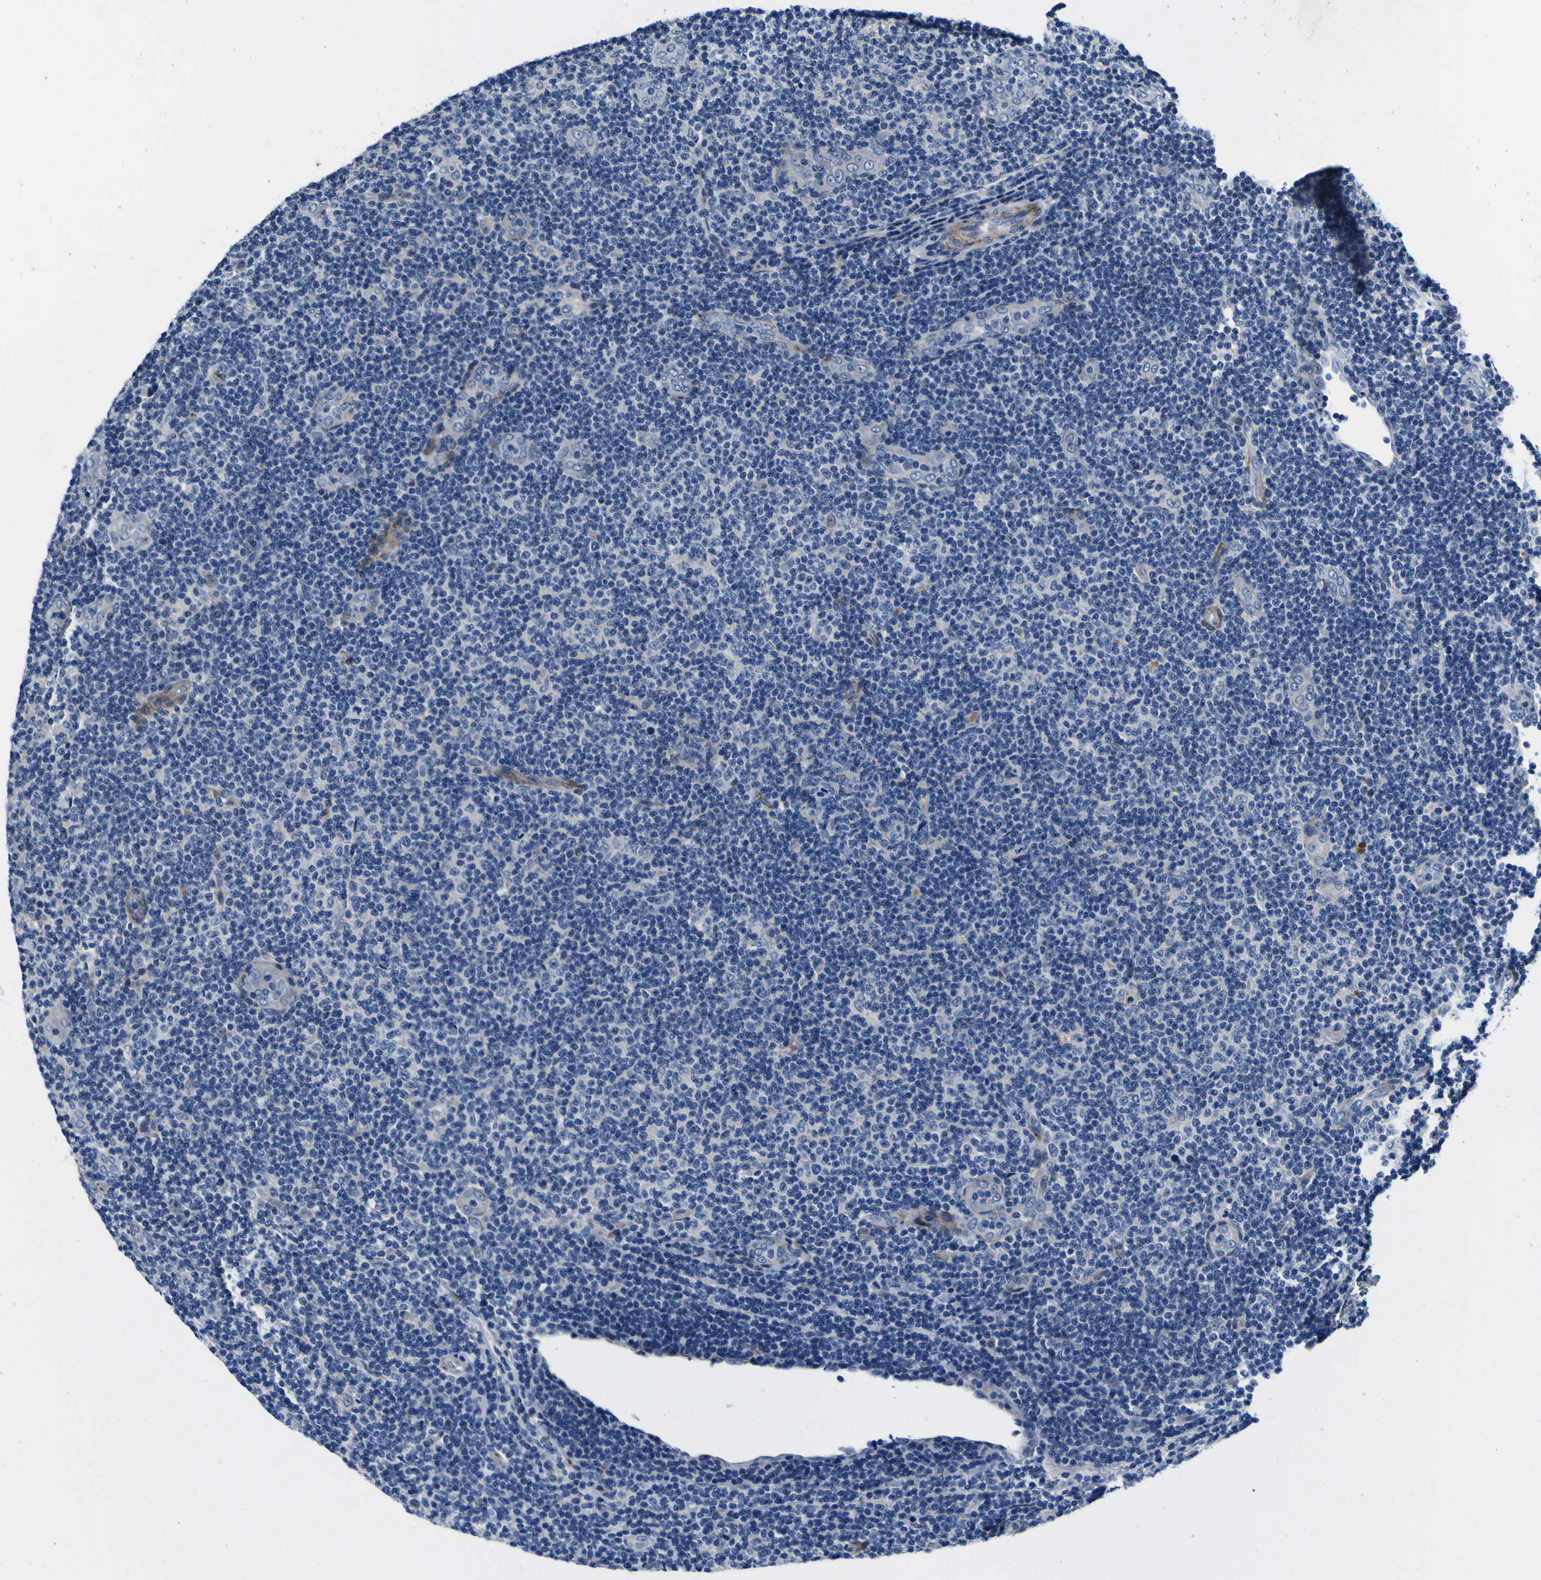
{"staining": {"intensity": "negative", "quantity": "none", "location": "none"}, "tissue": "lymphoma", "cell_type": "Tumor cells", "image_type": "cancer", "snomed": [{"axis": "morphology", "description": "Malignant lymphoma, non-Hodgkin's type, Low grade"}, {"axis": "topography", "description": "Lymph node"}], "caption": "The photomicrograph reveals no staining of tumor cells in low-grade malignant lymphoma, non-Hodgkin's type.", "gene": "AGAP3", "patient": {"sex": "male", "age": 83}}